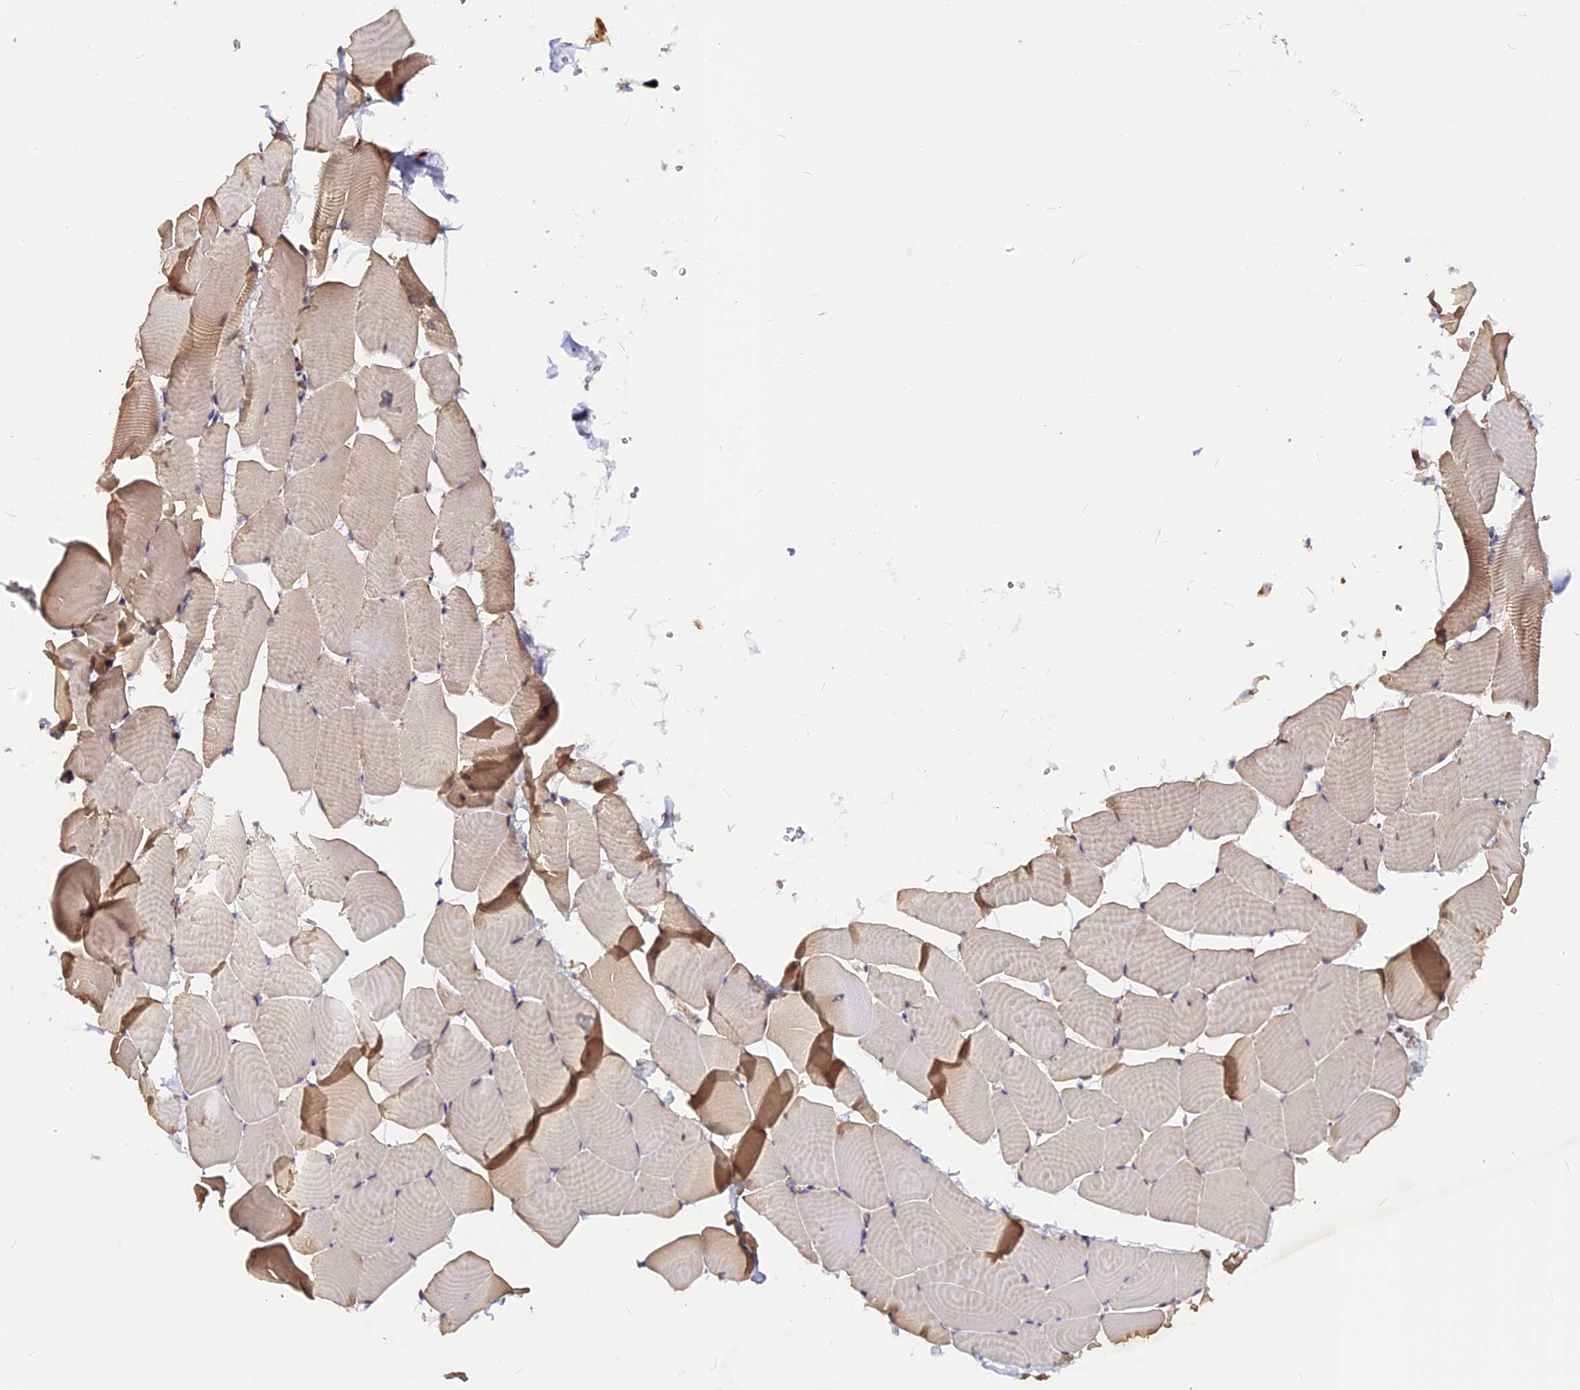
{"staining": {"intensity": "weak", "quantity": "25%-75%", "location": "cytoplasmic/membranous"}, "tissue": "skeletal muscle", "cell_type": "Myocytes", "image_type": "normal", "snomed": [{"axis": "morphology", "description": "Normal tissue, NOS"}, {"axis": "topography", "description": "Skeletal muscle"}], "caption": "A brown stain shows weak cytoplasmic/membranous expression of a protein in myocytes of benign skeletal muscle. (IHC, brightfield microscopy, high magnification).", "gene": "GNPTAB", "patient": {"sex": "male", "age": 25}}